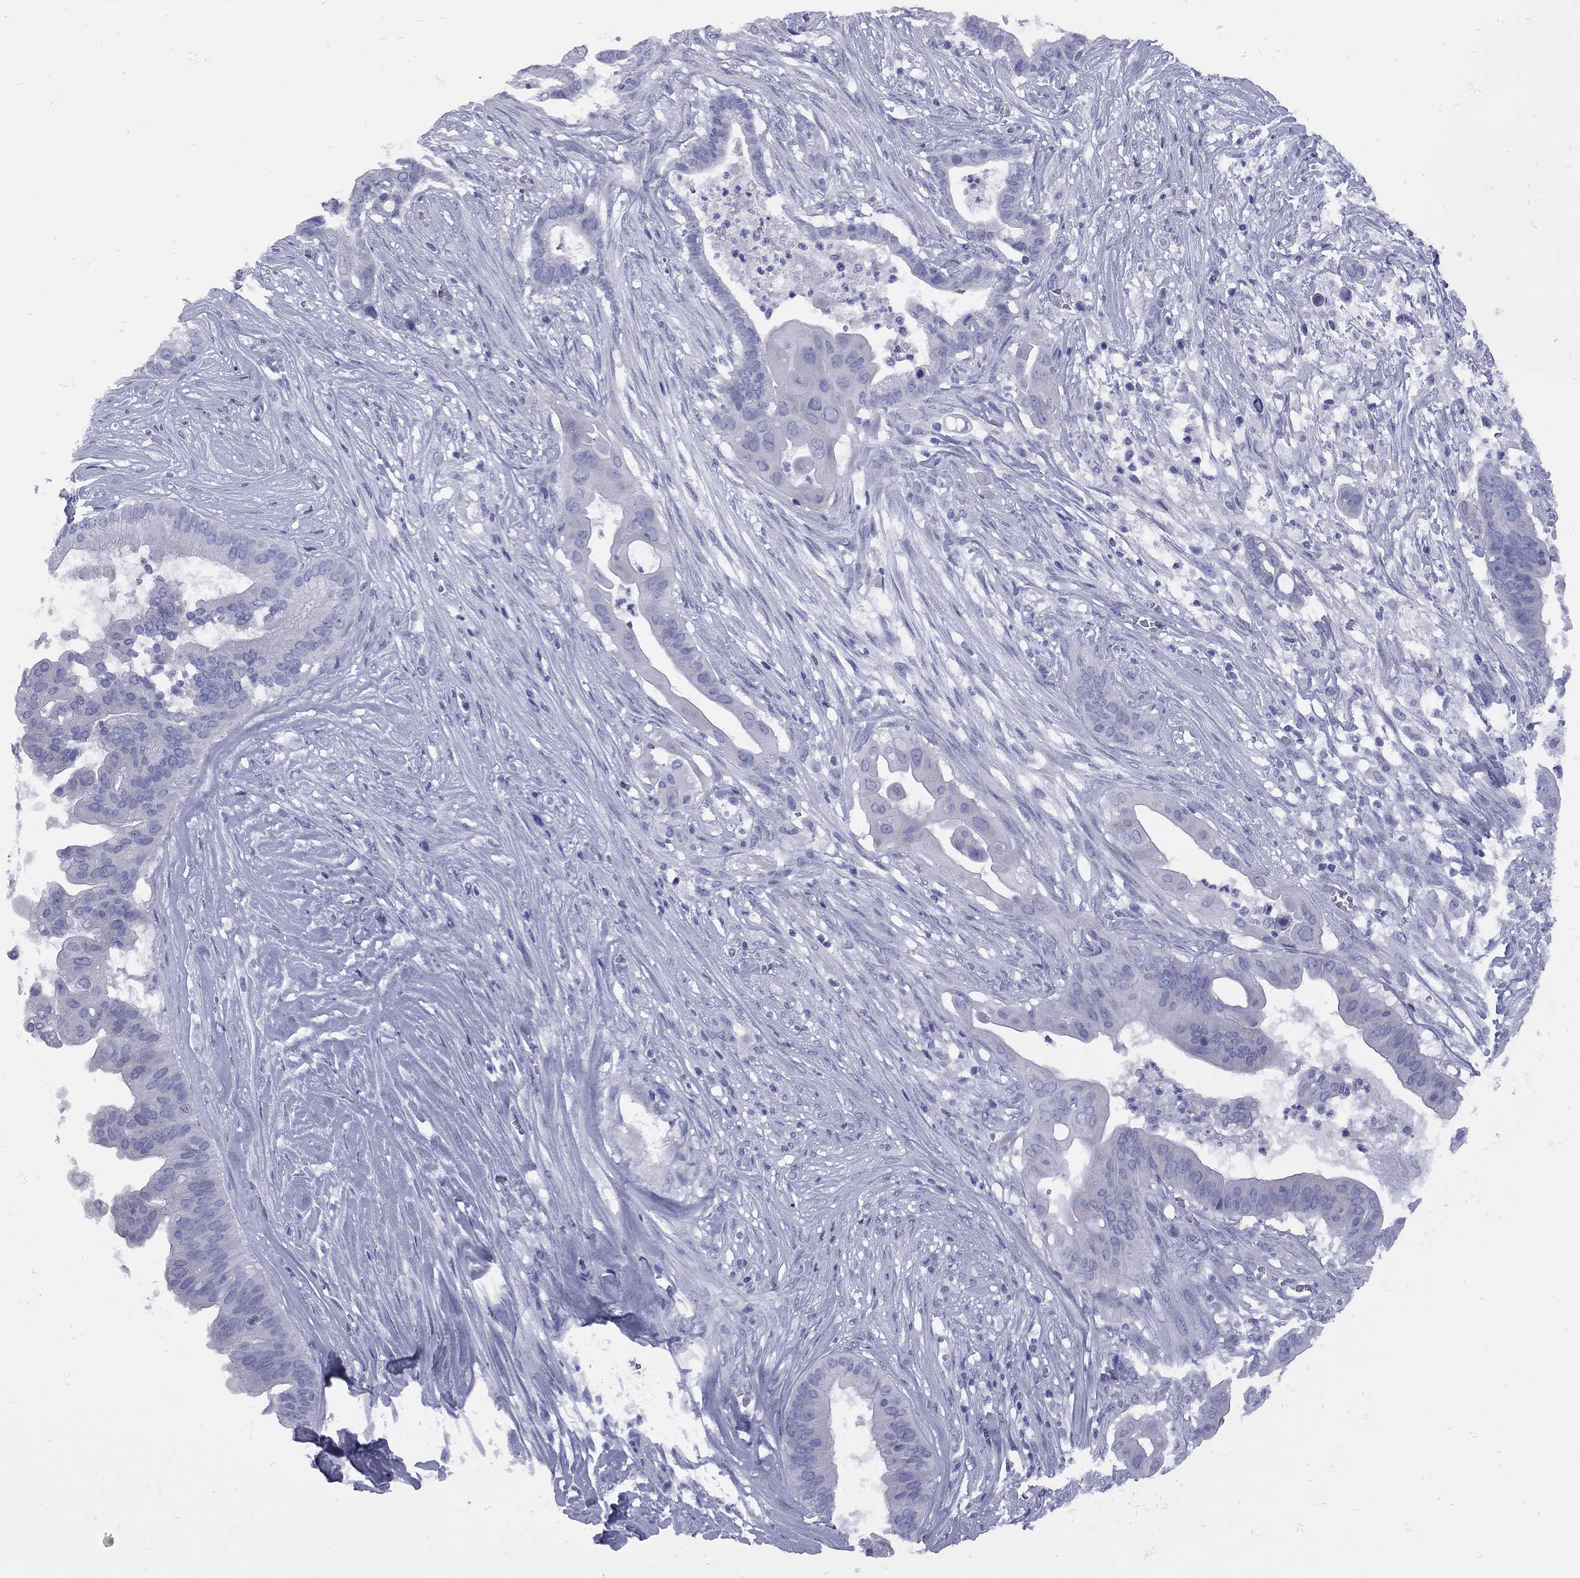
{"staining": {"intensity": "negative", "quantity": "none", "location": "none"}, "tissue": "pancreatic cancer", "cell_type": "Tumor cells", "image_type": "cancer", "snomed": [{"axis": "morphology", "description": "Adenocarcinoma, NOS"}, {"axis": "topography", "description": "Pancreas"}], "caption": "There is no significant positivity in tumor cells of pancreatic cancer. (Stains: DAB (3,3'-diaminobenzidine) immunohistochemistry (IHC) with hematoxylin counter stain, Microscopy: brightfield microscopy at high magnification).", "gene": "EPPIN", "patient": {"sex": "male", "age": 61}}